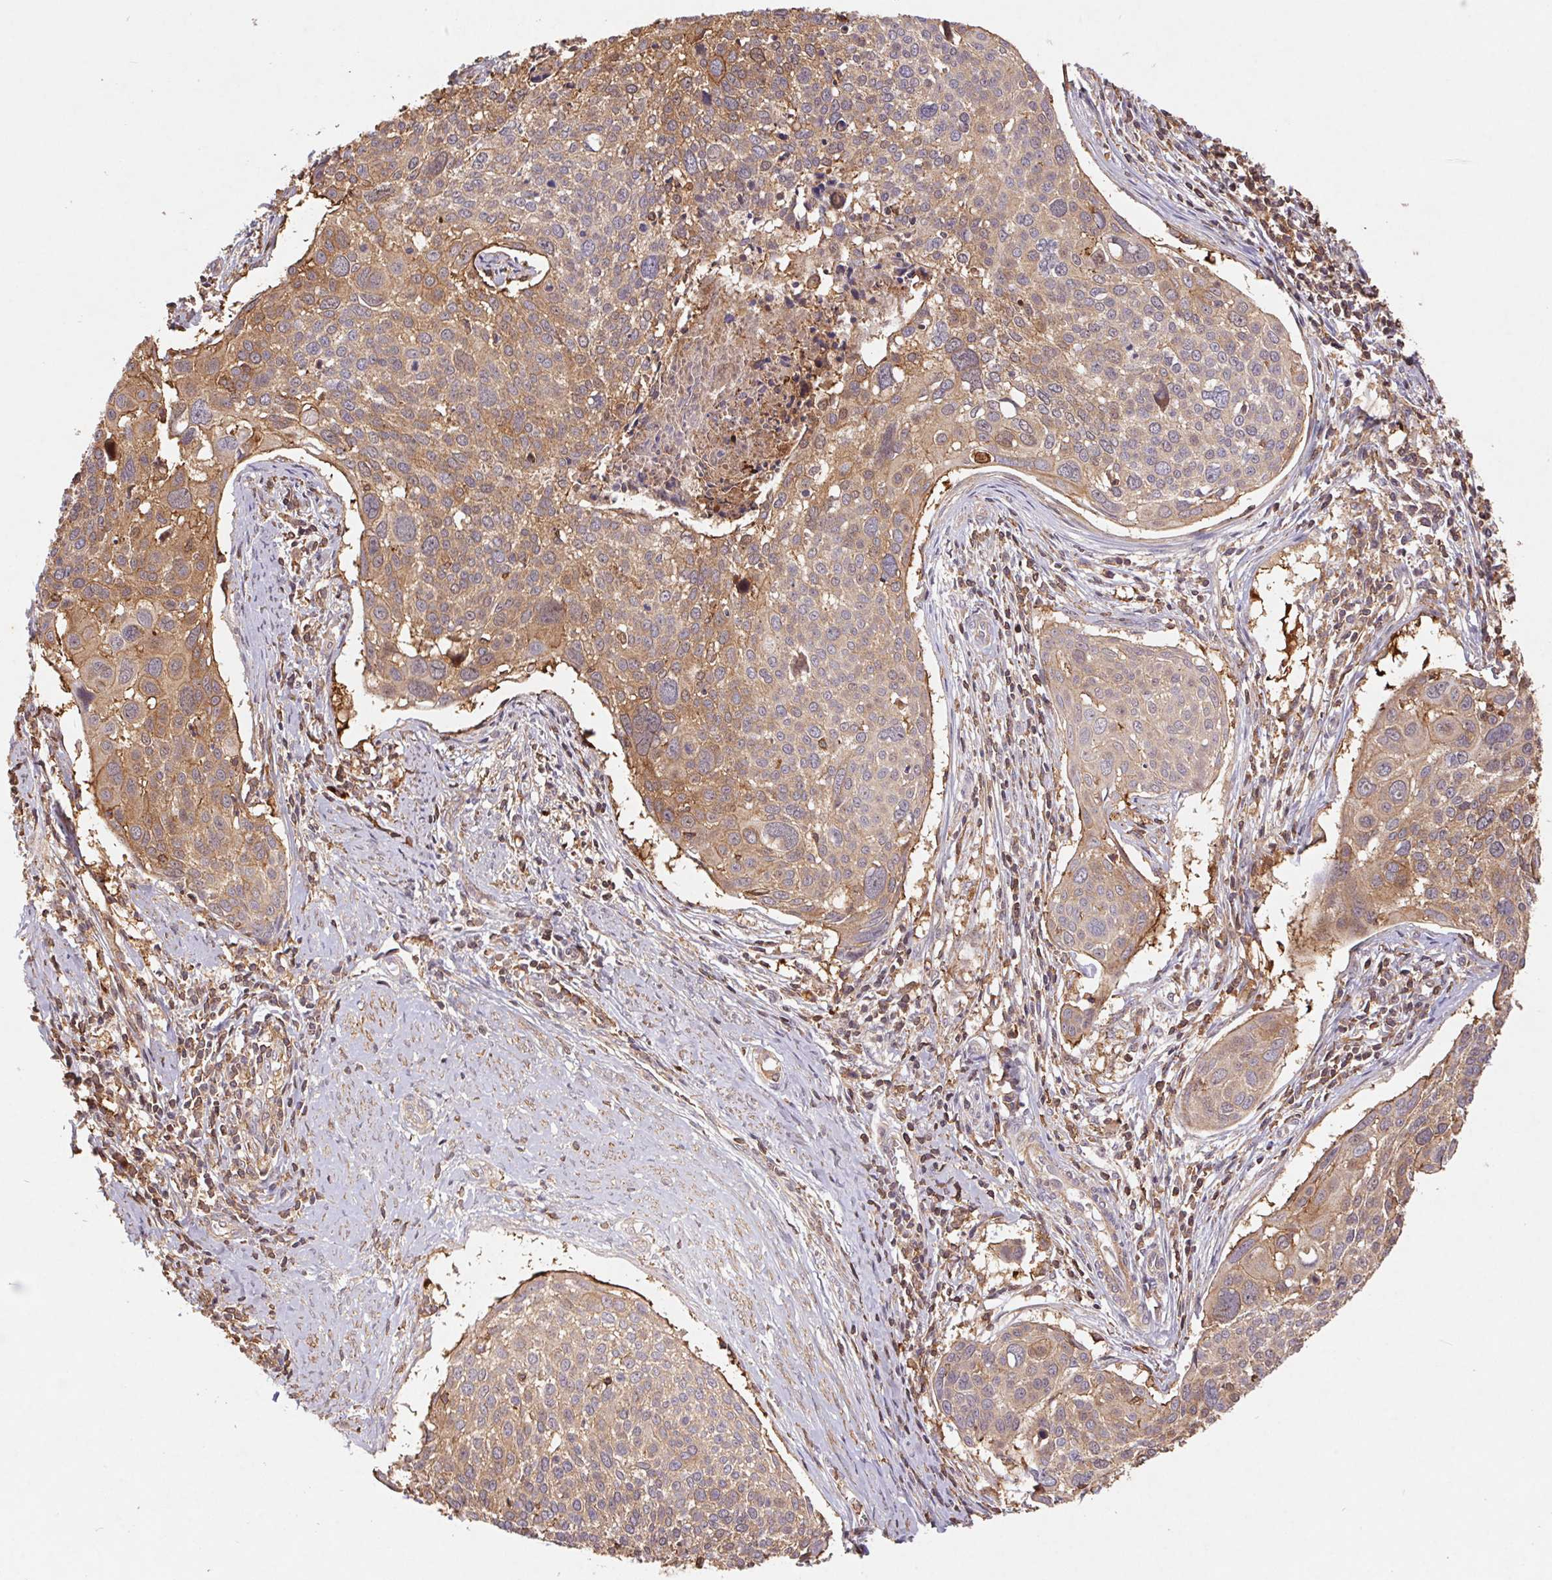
{"staining": {"intensity": "moderate", "quantity": ">75%", "location": "cytoplasmic/membranous"}, "tissue": "cervical cancer", "cell_type": "Tumor cells", "image_type": "cancer", "snomed": [{"axis": "morphology", "description": "Squamous cell carcinoma, NOS"}, {"axis": "topography", "description": "Cervix"}], "caption": "Human cervical cancer (squamous cell carcinoma) stained for a protein (brown) displays moderate cytoplasmic/membranous positive expression in approximately >75% of tumor cells.", "gene": "ATG10", "patient": {"sex": "female", "age": 39}}